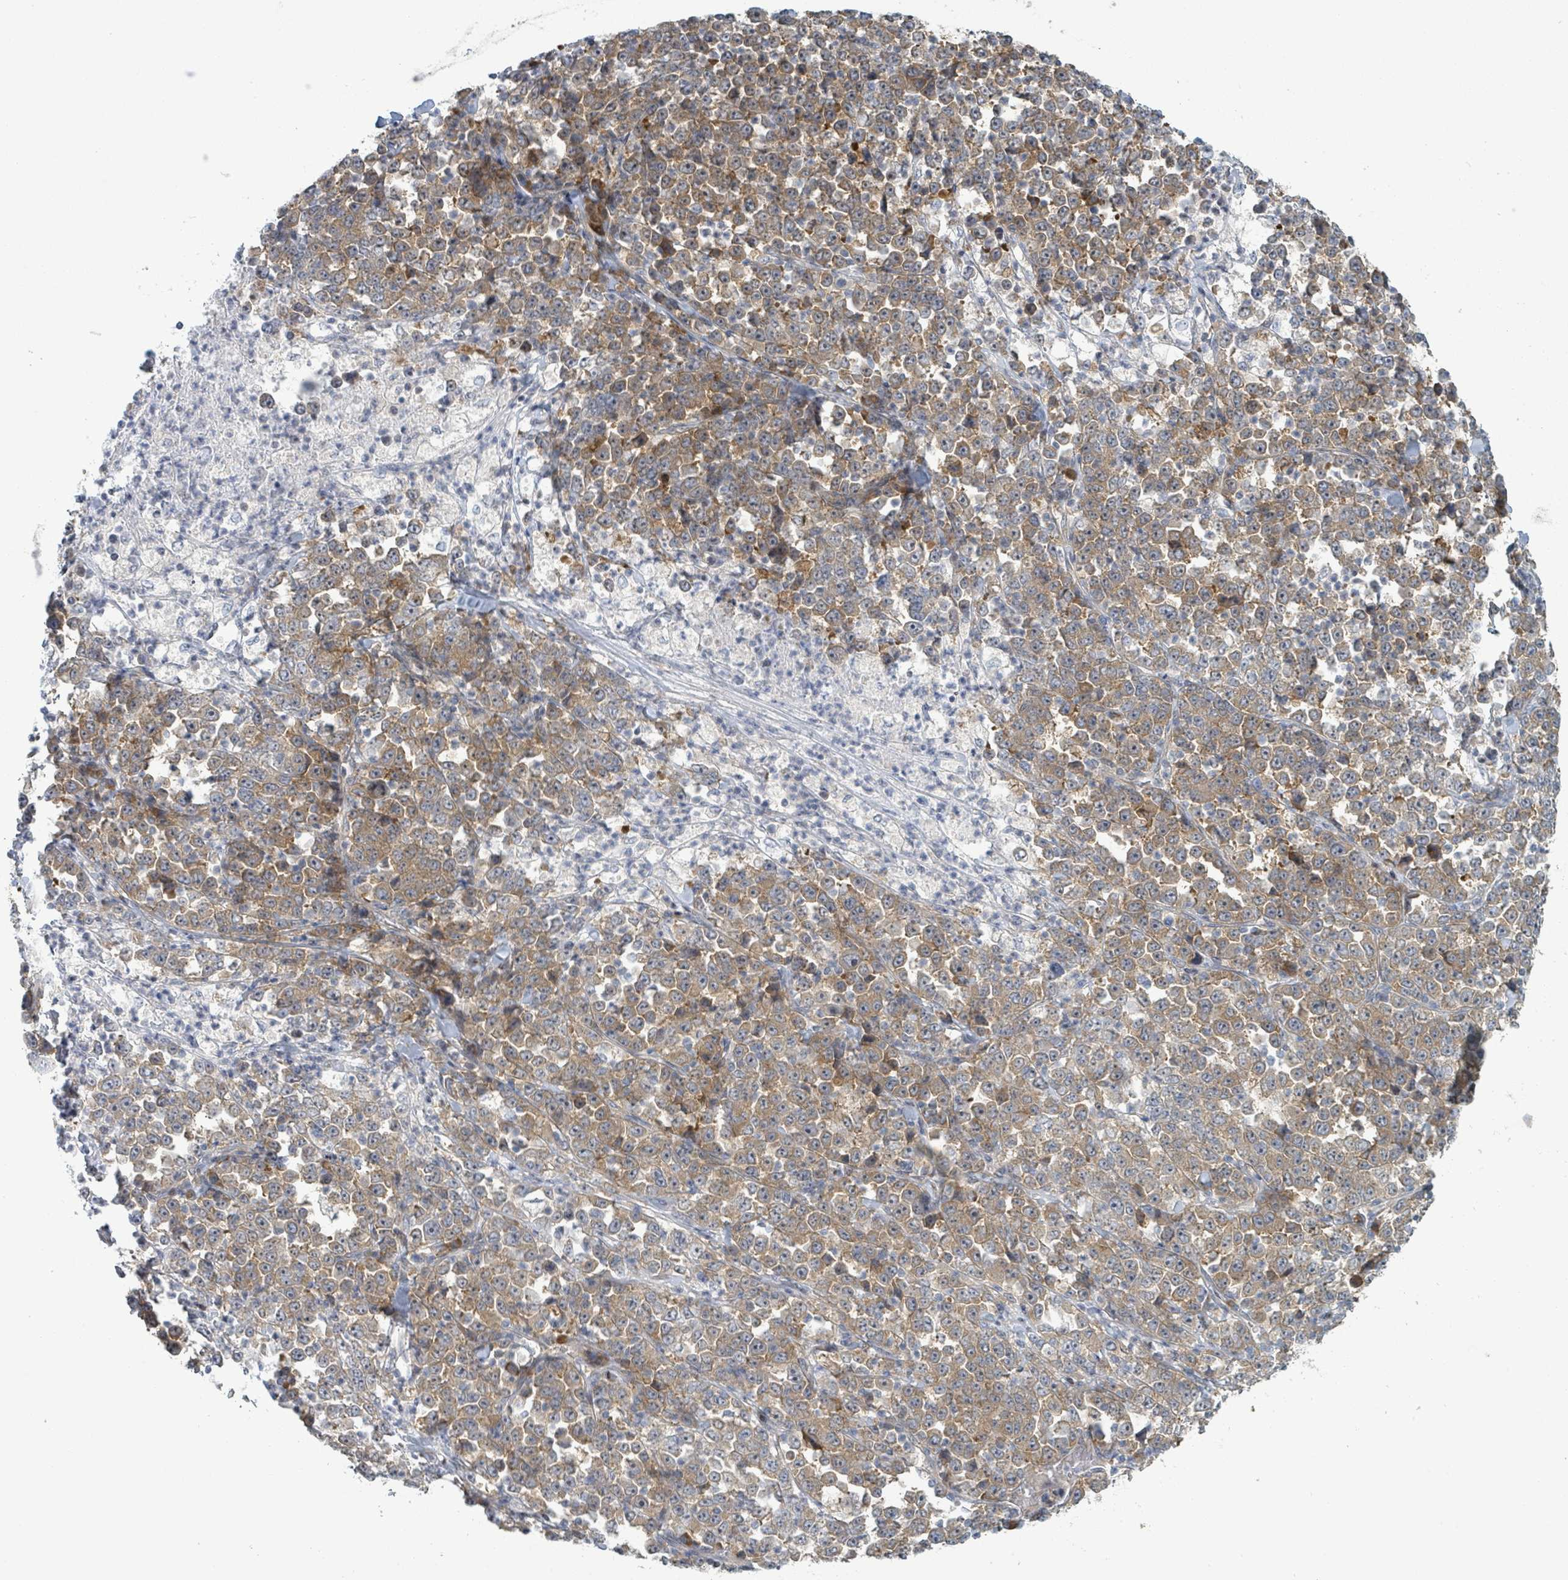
{"staining": {"intensity": "moderate", "quantity": ">75%", "location": "cytoplasmic/membranous"}, "tissue": "stomach cancer", "cell_type": "Tumor cells", "image_type": "cancer", "snomed": [{"axis": "morphology", "description": "Normal tissue, NOS"}, {"axis": "morphology", "description": "Adenocarcinoma, NOS"}, {"axis": "topography", "description": "Stomach, upper"}, {"axis": "topography", "description": "Stomach"}], "caption": "Stomach cancer stained with immunohistochemistry demonstrates moderate cytoplasmic/membranous positivity in about >75% of tumor cells.", "gene": "RPL32", "patient": {"sex": "male", "age": 59}}